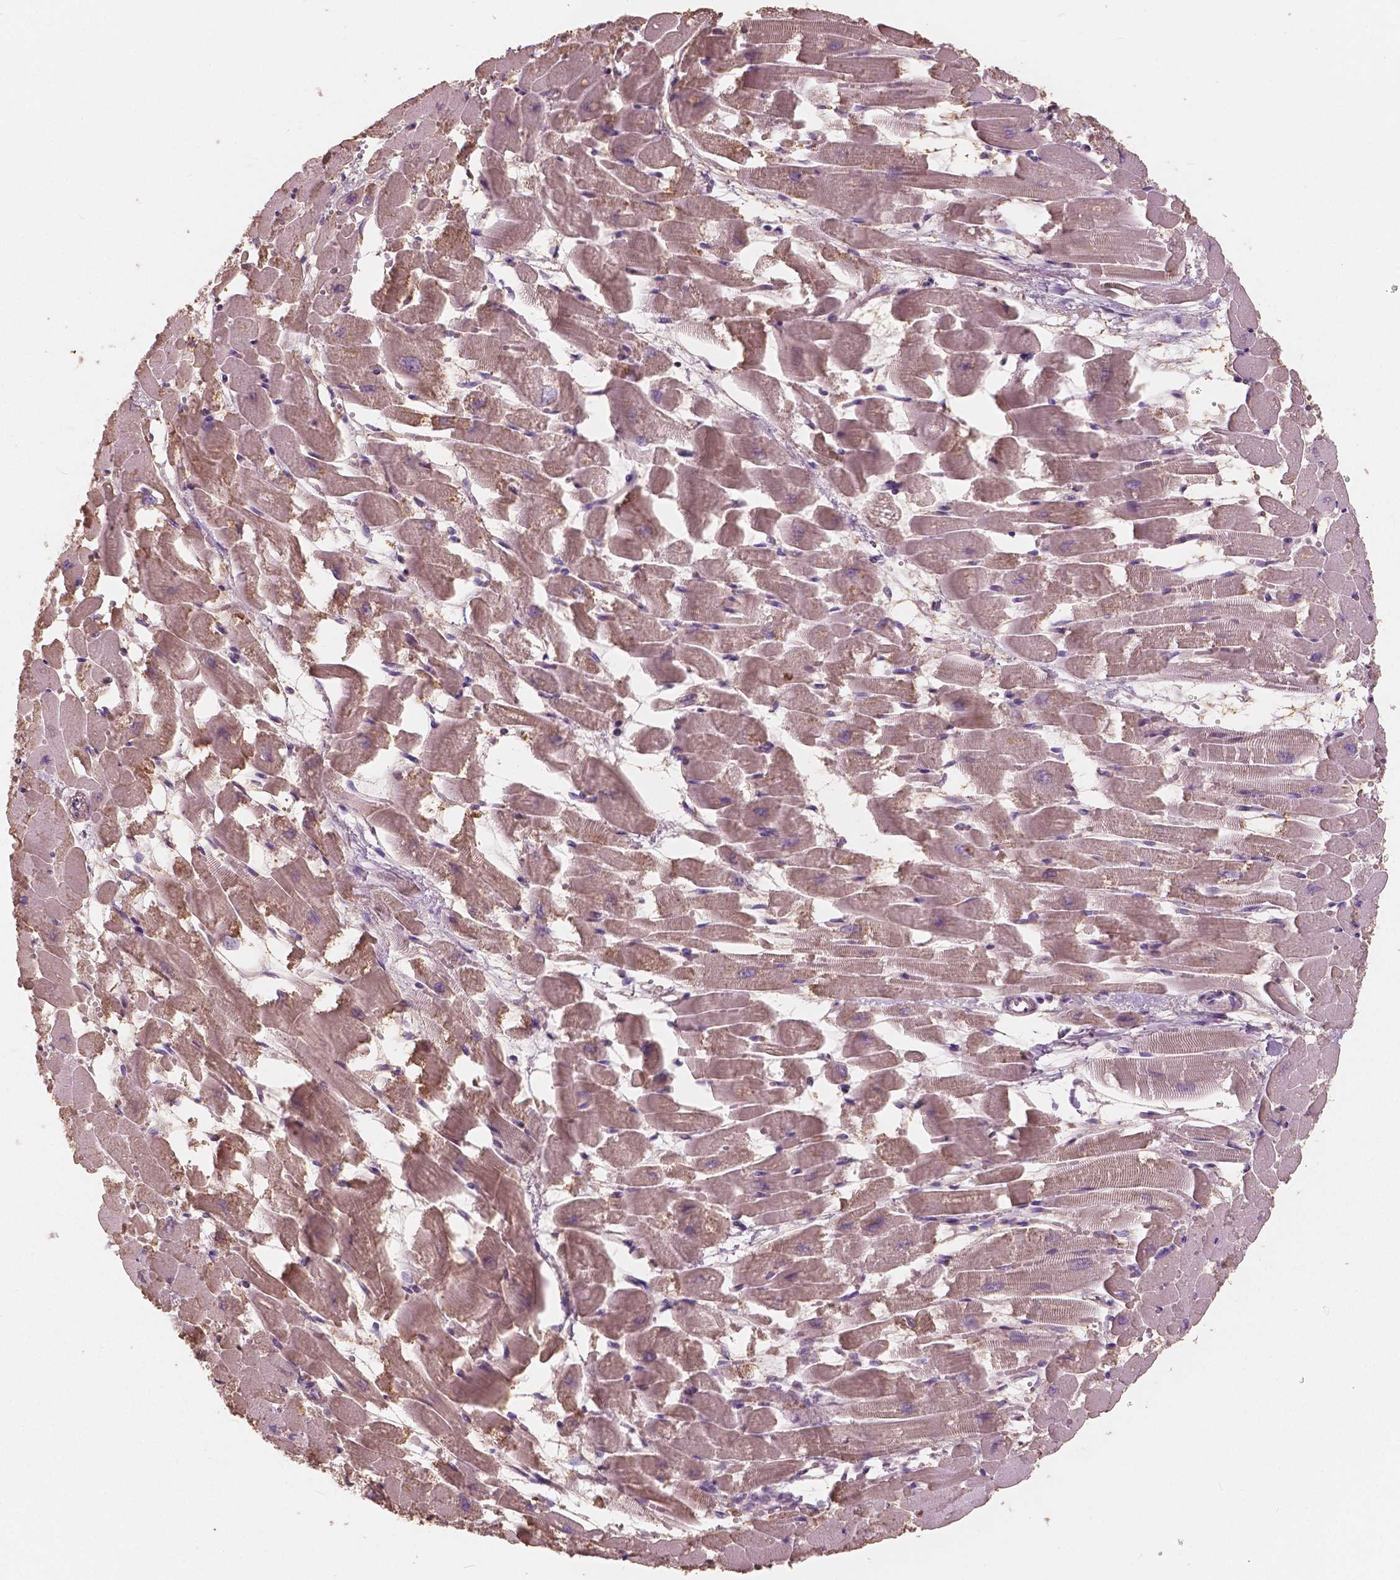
{"staining": {"intensity": "weak", "quantity": ">75%", "location": "cytoplasmic/membranous"}, "tissue": "heart muscle", "cell_type": "Cardiomyocytes", "image_type": "normal", "snomed": [{"axis": "morphology", "description": "Normal tissue, NOS"}, {"axis": "topography", "description": "Heart"}], "caption": "The micrograph exhibits immunohistochemical staining of benign heart muscle. There is weak cytoplasmic/membranous expression is identified in approximately >75% of cardiomyocytes.", "gene": "SAT2", "patient": {"sex": "female", "age": 52}}